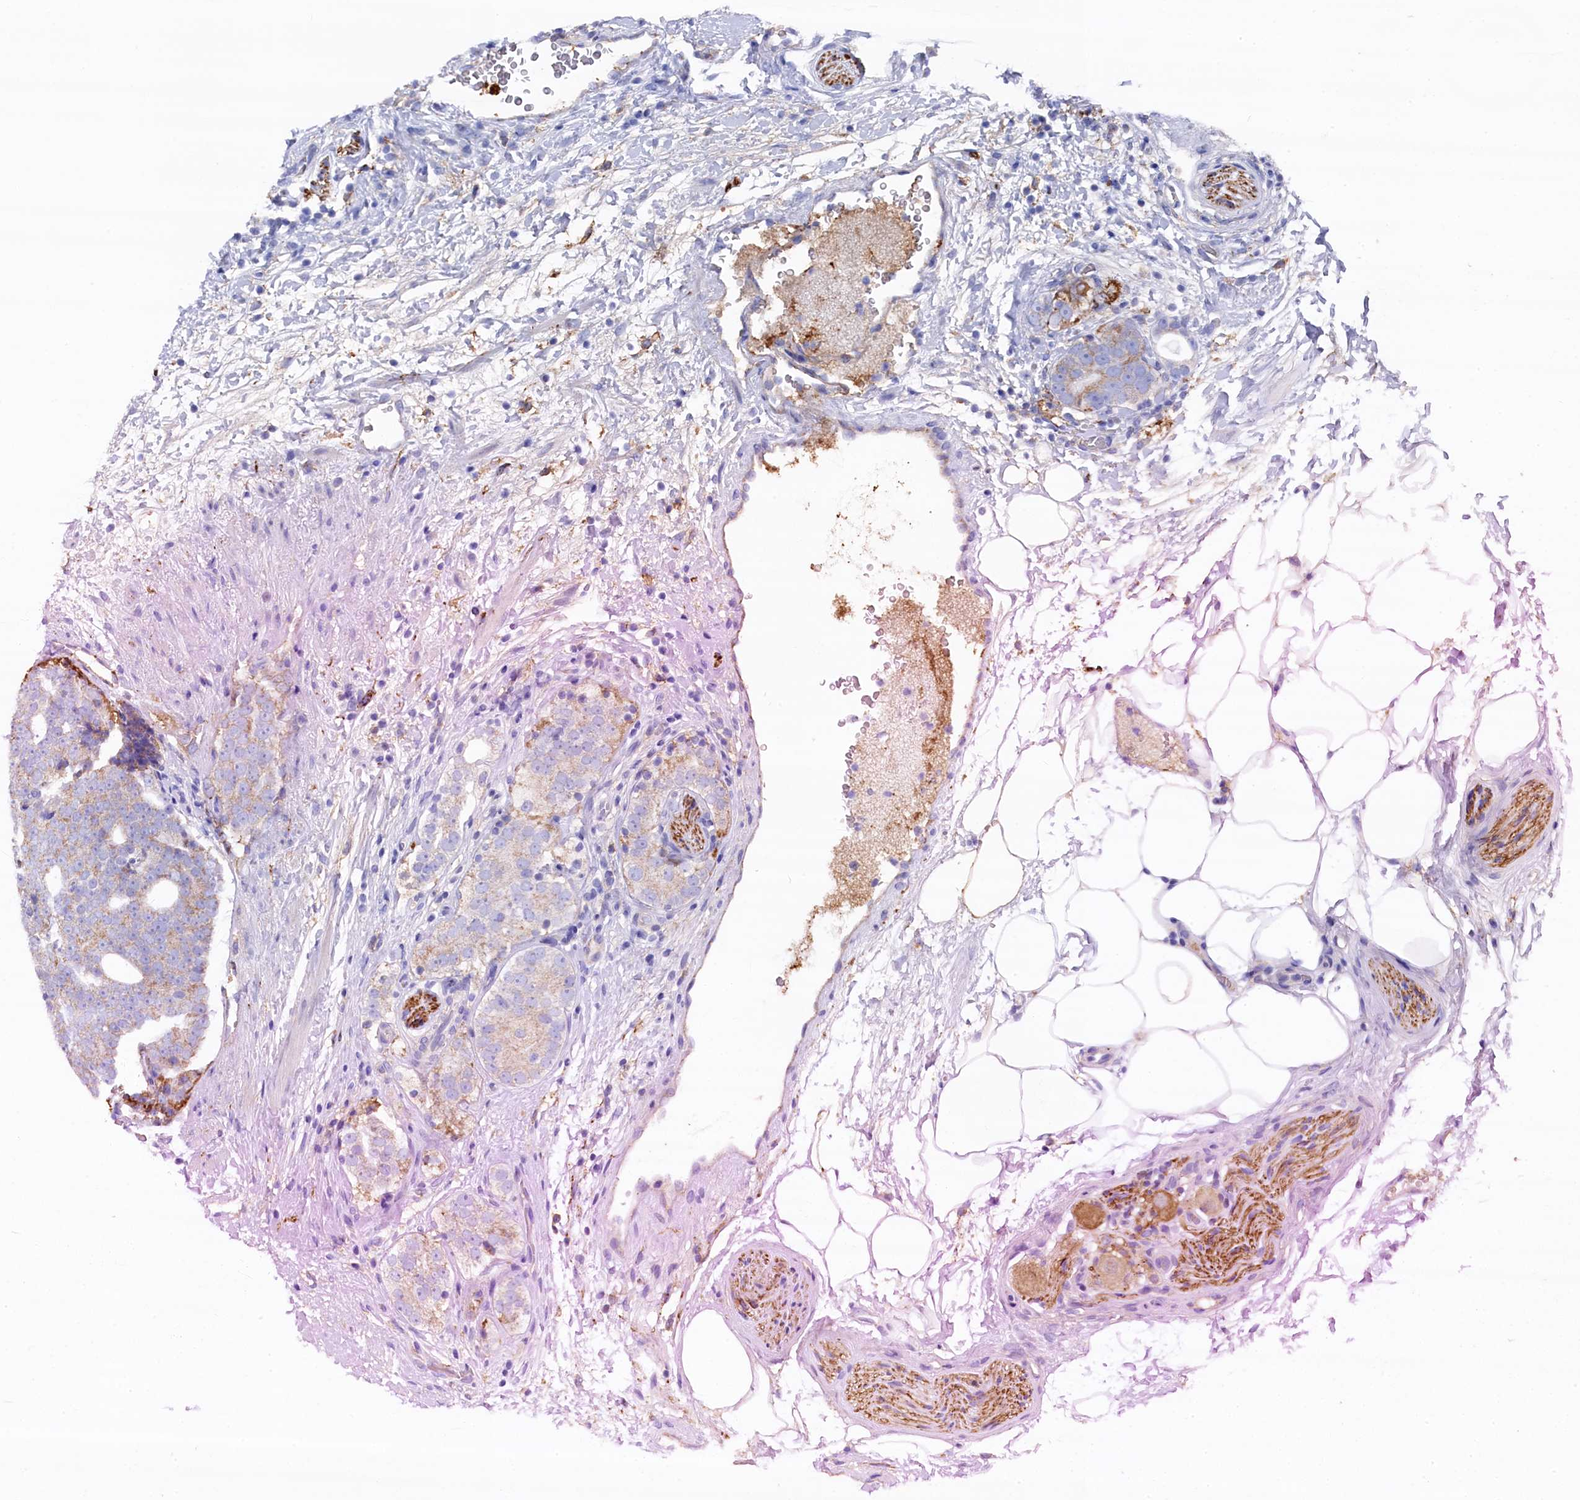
{"staining": {"intensity": "weak", "quantity": "25%-75%", "location": "cytoplasmic/membranous"}, "tissue": "prostate cancer", "cell_type": "Tumor cells", "image_type": "cancer", "snomed": [{"axis": "morphology", "description": "Adenocarcinoma, High grade"}, {"axis": "topography", "description": "Prostate"}], "caption": "Immunohistochemical staining of human prostate high-grade adenocarcinoma shows low levels of weak cytoplasmic/membranous staining in about 25%-75% of tumor cells.", "gene": "C12orf73", "patient": {"sex": "male", "age": 56}}